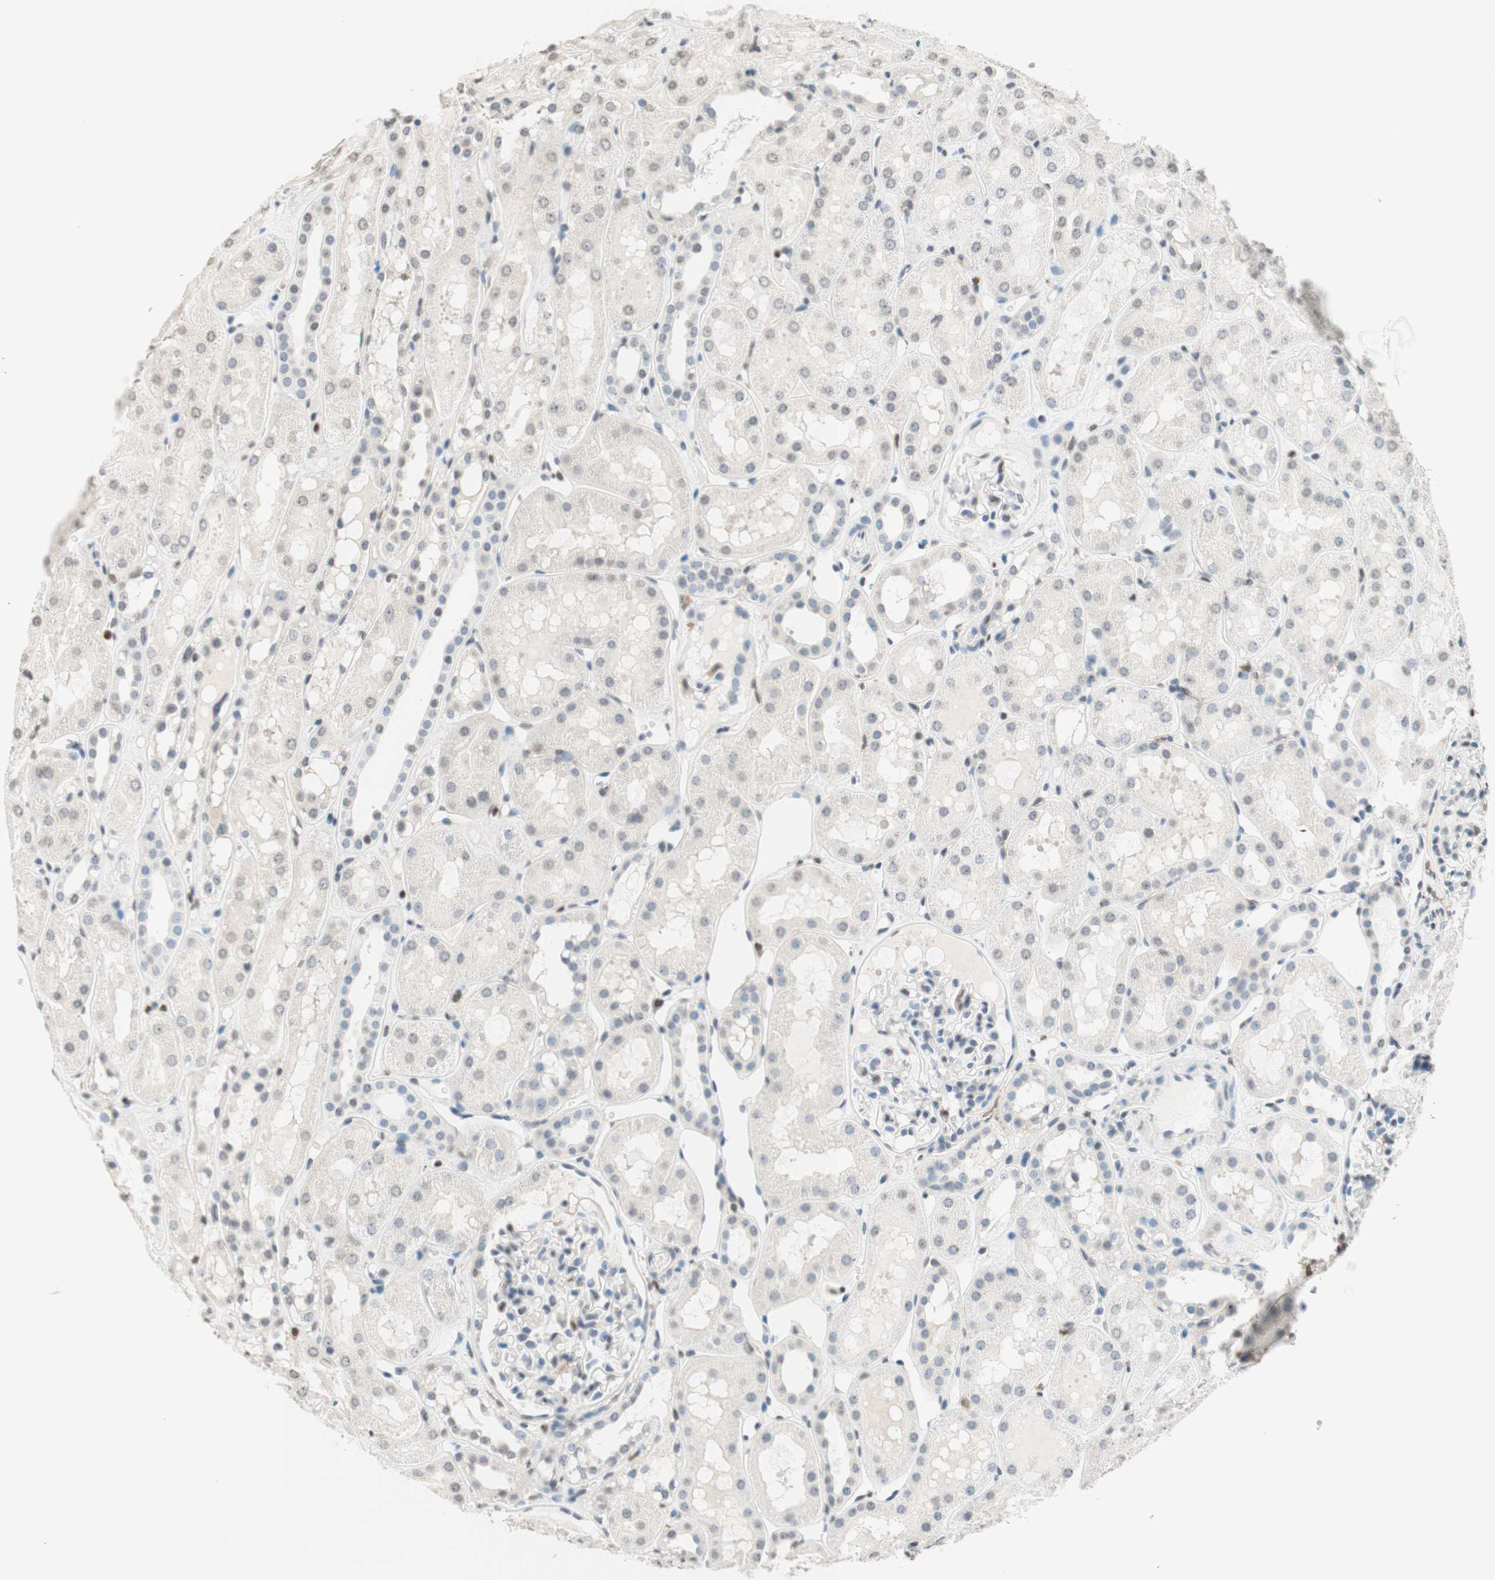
{"staining": {"intensity": "weak", "quantity": "<25%", "location": "nuclear"}, "tissue": "kidney", "cell_type": "Cells in glomeruli", "image_type": "normal", "snomed": [{"axis": "morphology", "description": "Normal tissue, NOS"}, {"axis": "topography", "description": "Kidney"}, {"axis": "topography", "description": "Urinary bladder"}], "caption": "The image displays no staining of cells in glomeruli in unremarkable kidney. Brightfield microscopy of IHC stained with DAB (3,3'-diaminobenzidine) (brown) and hematoxylin (blue), captured at high magnification.", "gene": "WIPF1", "patient": {"sex": "male", "age": 16}}